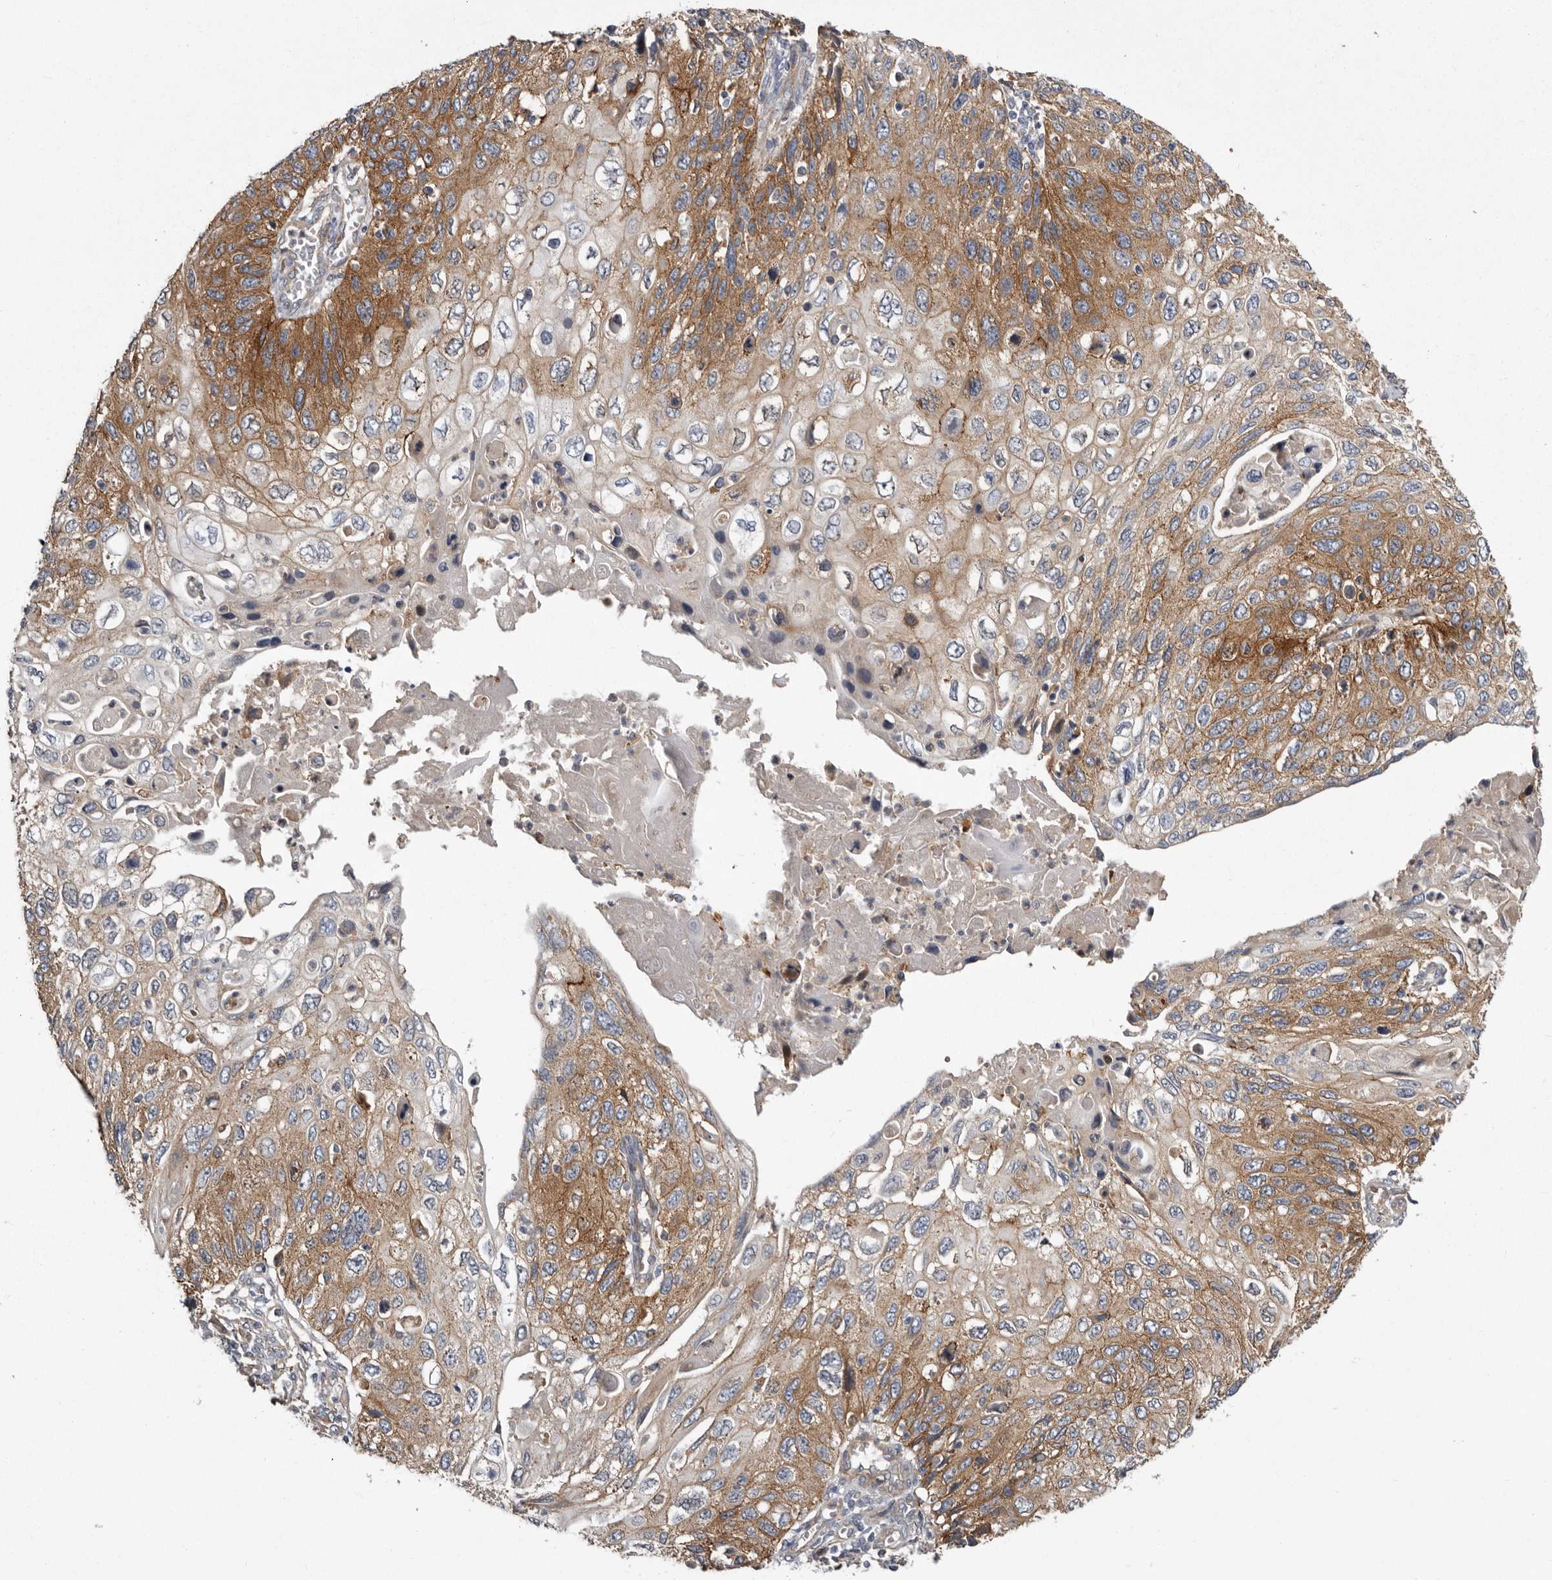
{"staining": {"intensity": "moderate", "quantity": ">75%", "location": "cytoplasmic/membranous"}, "tissue": "cervical cancer", "cell_type": "Tumor cells", "image_type": "cancer", "snomed": [{"axis": "morphology", "description": "Squamous cell carcinoma, NOS"}, {"axis": "topography", "description": "Cervix"}], "caption": "Human squamous cell carcinoma (cervical) stained for a protein (brown) displays moderate cytoplasmic/membranous positive staining in about >75% of tumor cells.", "gene": "ENAH", "patient": {"sex": "female", "age": 70}}